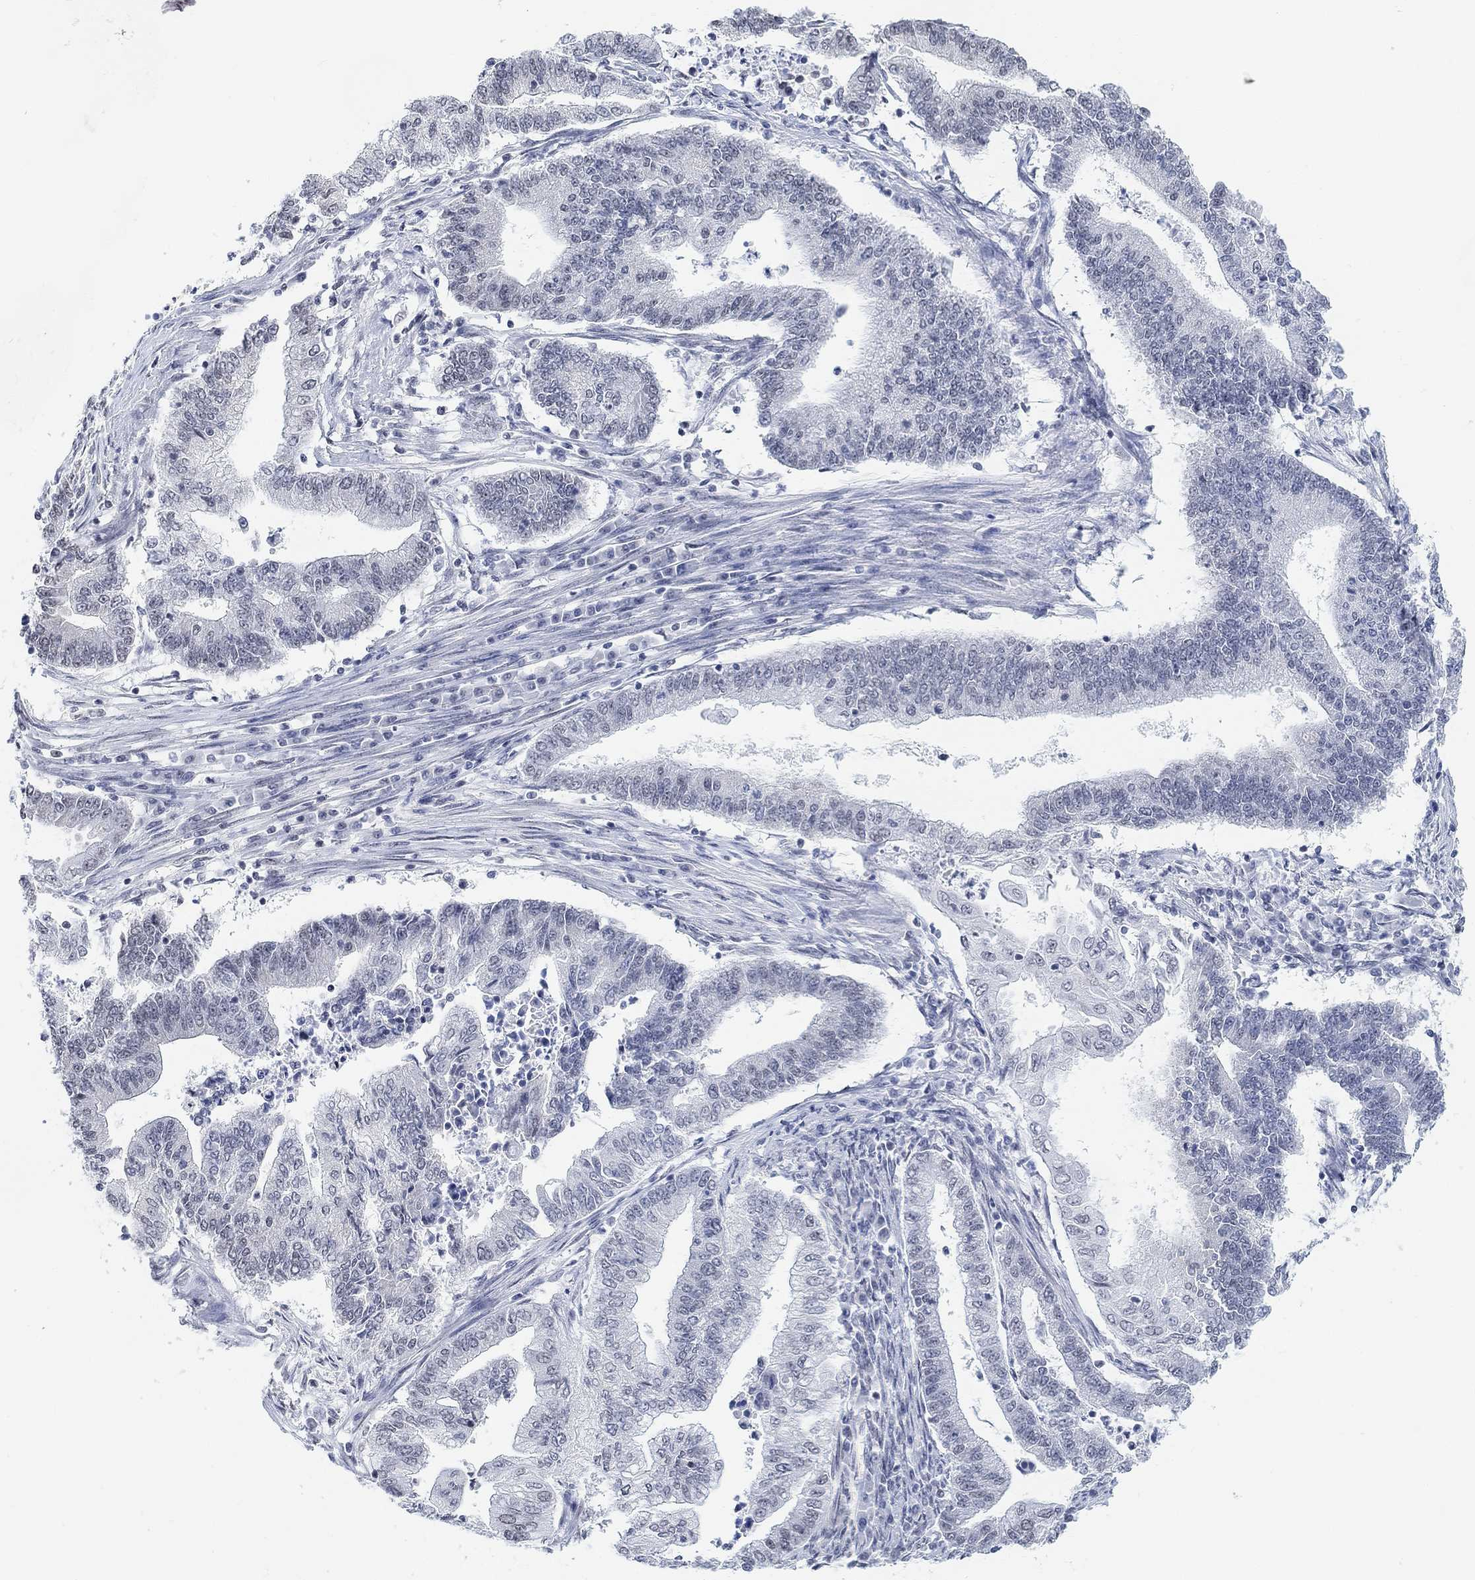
{"staining": {"intensity": "negative", "quantity": "none", "location": "none"}, "tissue": "endometrial cancer", "cell_type": "Tumor cells", "image_type": "cancer", "snomed": [{"axis": "morphology", "description": "Adenocarcinoma, NOS"}, {"axis": "topography", "description": "Uterus"}, {"axis": "topography", "description": "Endometrium"}], "caption": "This is an IHC micrograph of adenocarcinoma (endometrial). There is no positivity in tumor cells.", "gene": "PURG", "patient": {"sex": "female", "age": 54}}